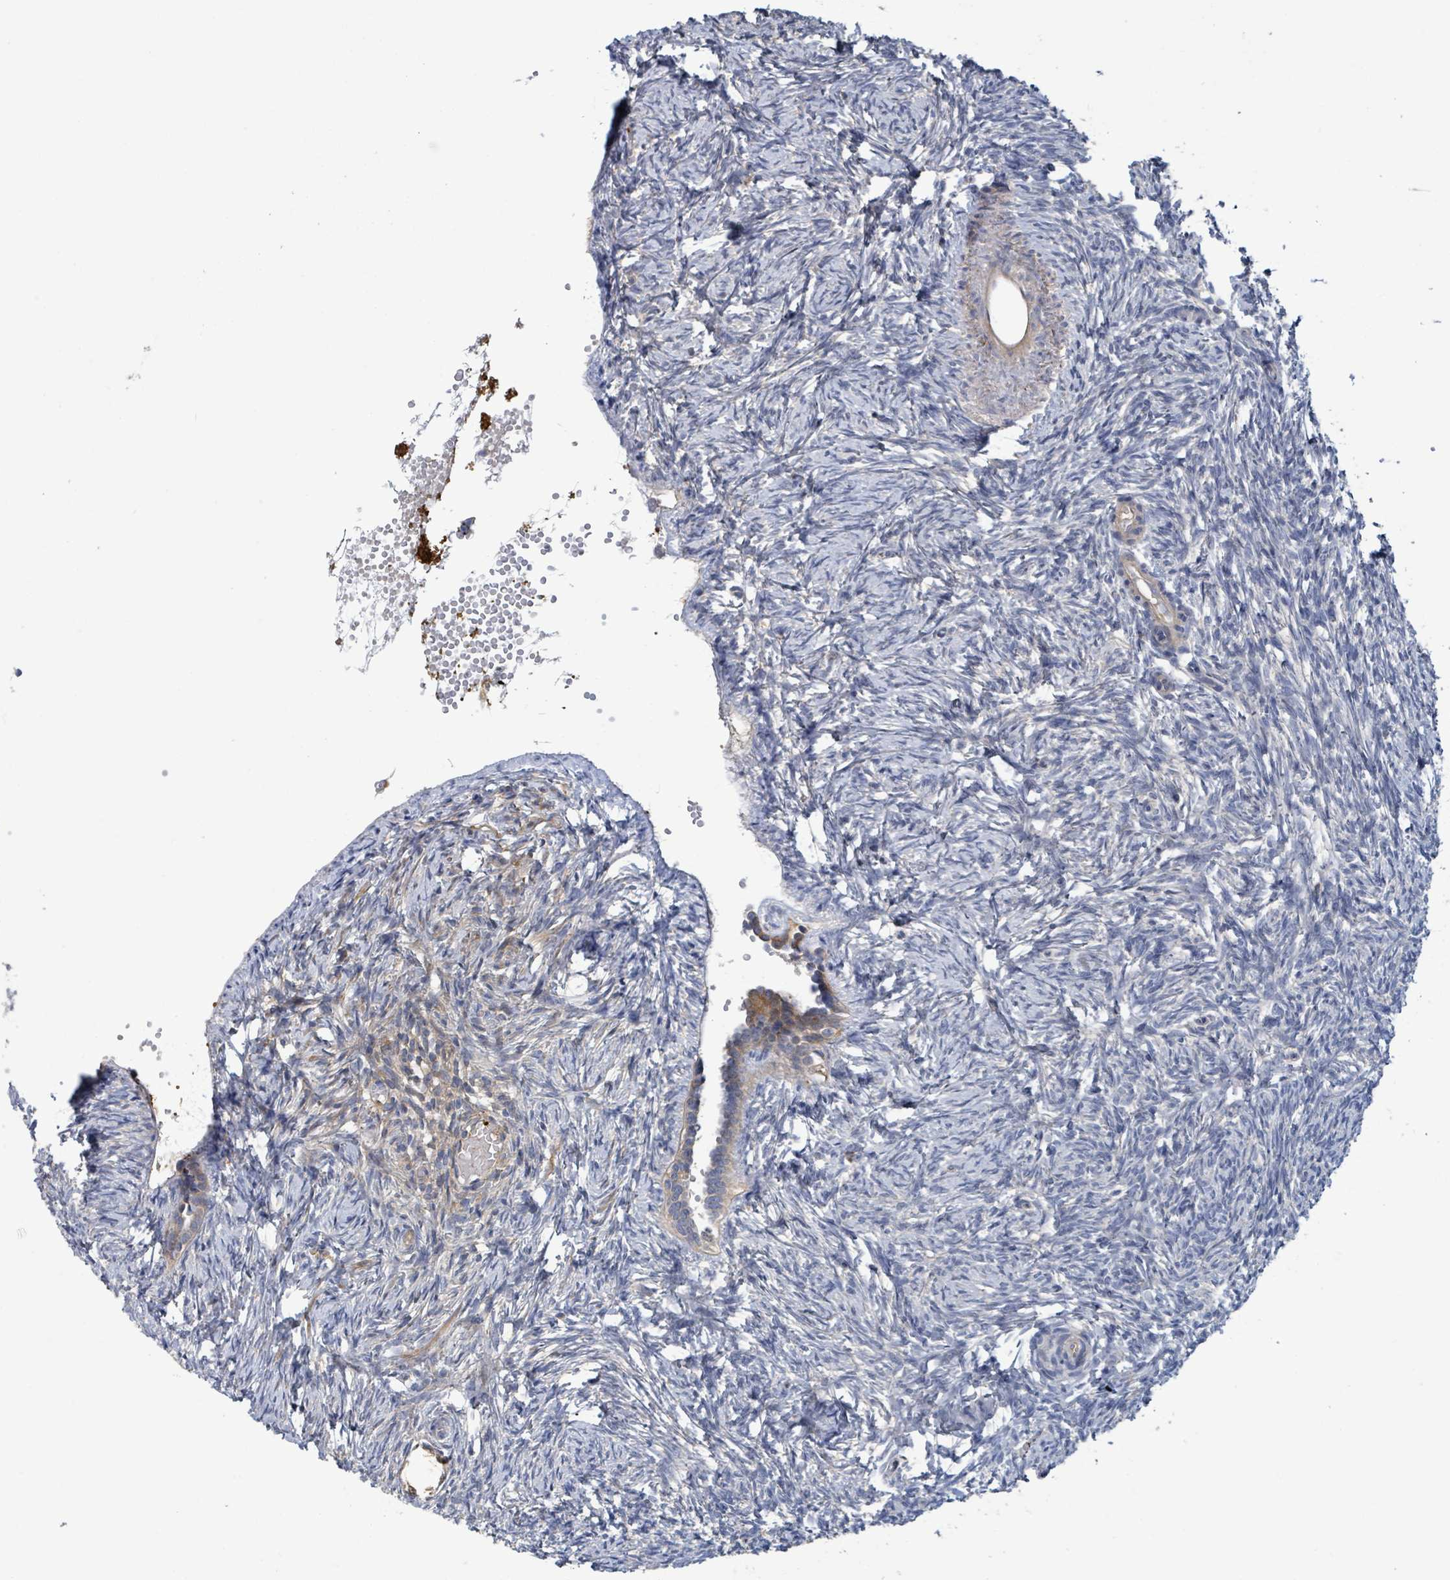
{"staining": {"intensity": "moderate", "quantity": ">75%", "location": "cytoplasmic/membranous"}, "tissue": "ovary", "cell_type": "Follicle cells", "image_type": "normal", "snomed": [{"axis": "morphology", "description": "Normal tissue, NOS"}, {"axis": "topography", "description": "Ovary"}], "caption": "This micrograph demonstrates normal ovary stained with immunohistochemistry (IHC) to label a protein in brown. The cytoplasmic/membranous of follicle cells show moderate positivity for the protein. Nuclei are counter-stained blue.", "gene": "PLAAT1", "patient": {"sex": "female", "age": 51}}